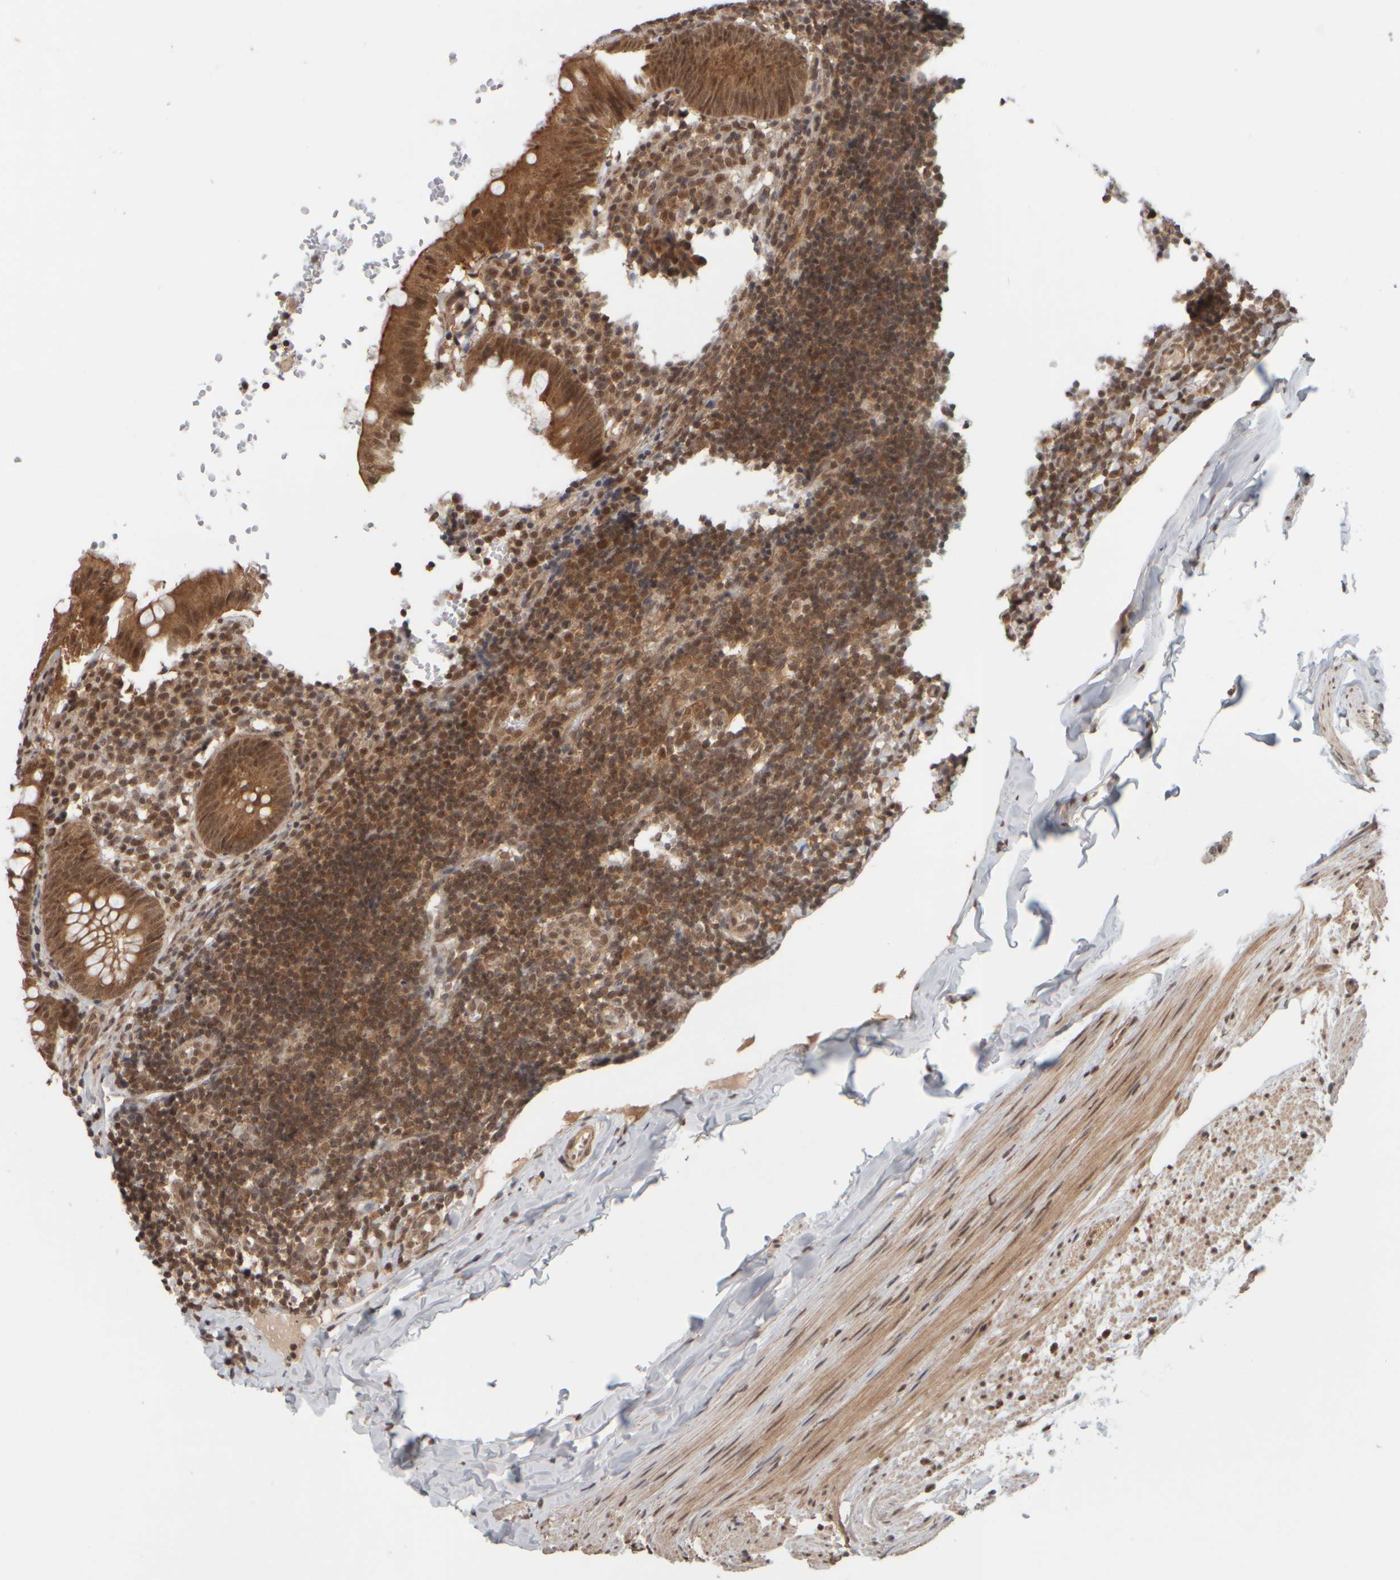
{"staining": {"intensity": "moderate", "quantity": ">75%", "location": "cytoplasmic/membranous,nuclear"}, "tissue": "appendix", "cell_type": "Glandular cells", "image_type": "normal", "snomed": [{"axis": "morphology", "description": "Normal tissue, NOS"}, {"axis": "topography", "description": "Appendix"}], "caption": "An immunohistochemistry histopathology image of benign tissue is shown. Protein staining in brown labels moderate cytoplasmic/membranous,nuclear positivity in appendix within glandular cells.", "gene": "SYNRG", "patient": {"sex": "male", "age": 8}}